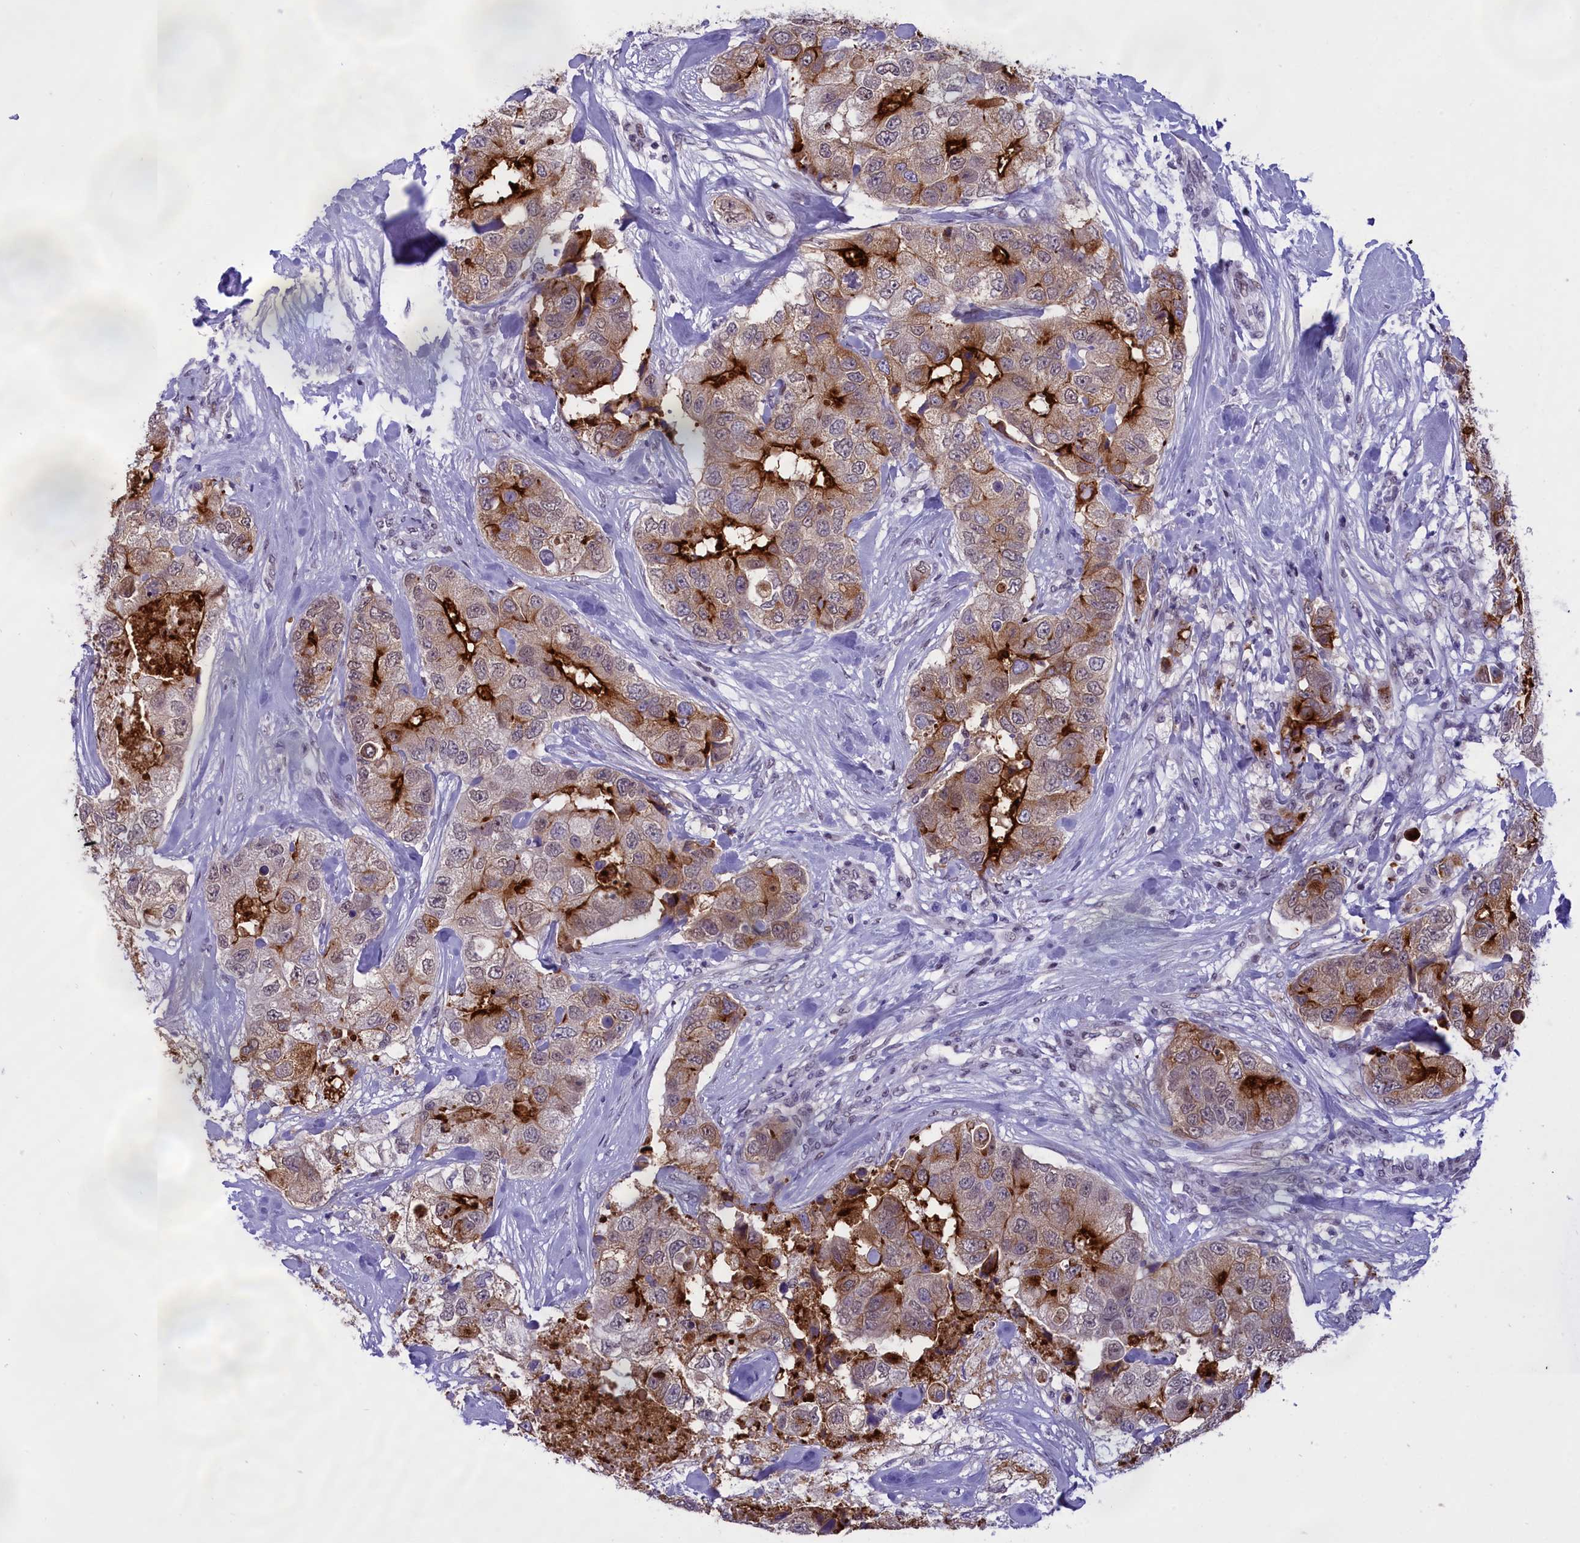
{"staining": {"intensity": "strong", "quantity": "25%-75%", "location": "cytoplasmic/membranous"}, "tissue": "breast cancer", "cell_type": "Tumor cells", "image_type": "cancer", "snomed": [{"axis": "morphology", "description": "Duct carcinoma"}, {"axis": "topography", "description": "Breast"}], "caption": "Strong cytoplasmic/membranous staining is seen in about 25%-75% of tumor cells in breast infiltrating ductal carcinoma. (DAB (3,3'-diaminobenzidine) IHC, brown staining for protein, blue staining for nuclei).", "gene": "SPIRE2", "patient": {"sex": "female", "age": 62}}